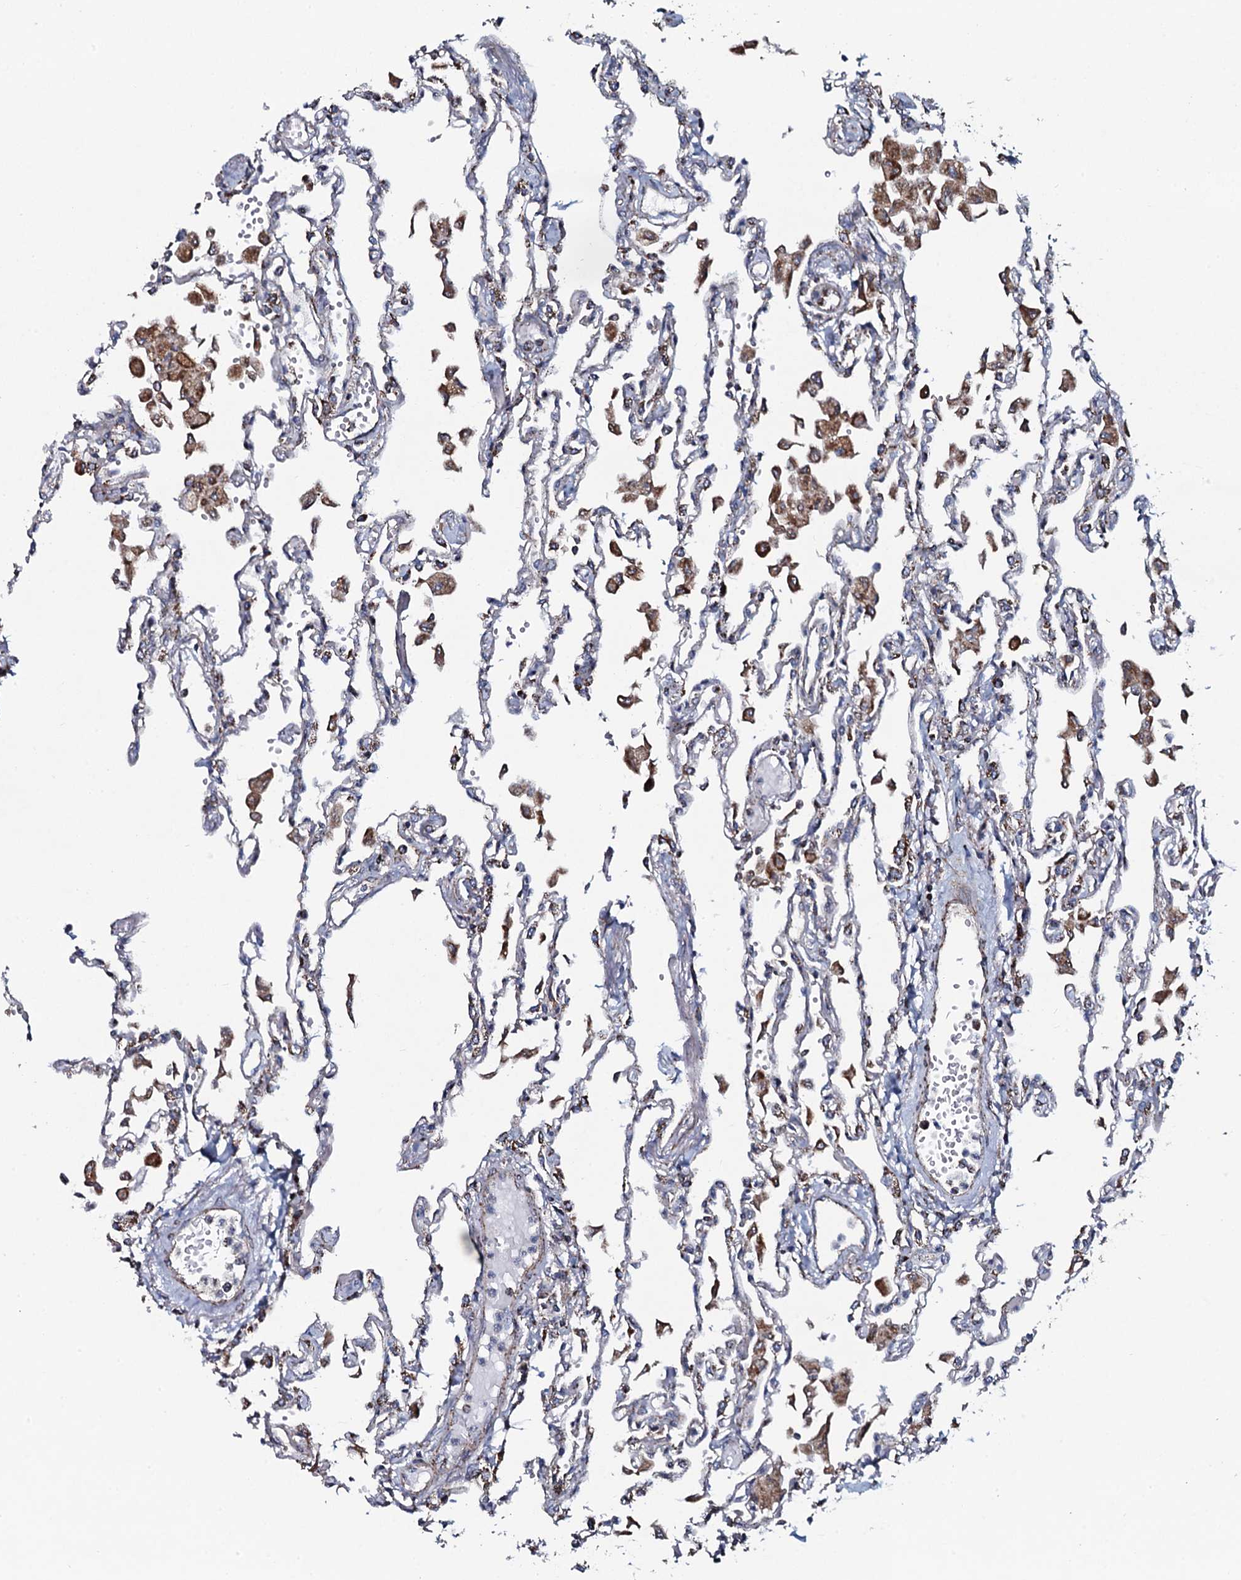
{"staining": {"intensity": "moderate", "quantity": "<25%", "location": "cytoplasmic/membranous"}, "tissue": "lung", "cell_type": "Alveolar cells", "image_type": "normal", "snomed": [{"axis": "morphology", "description": "Normal tissue, NOS"}, {"axis": "topography", "description": "Bronchus"}, {"axis": "topography", "description": "Lung"}], "caption": "Protein expression analysis of normal human lung reveals moderate cytoplasmic/membranous expression in about <25% of alveolar cells. The staining was performed using DAB (3,3'-diaminobenzidine) to visualize the protein expression in brown, while the nuclei were stained in blue with hematoxylin (Magnification: 20x).", "gene": "EVC2", "patient": {"sex": "female", "age": 49}}